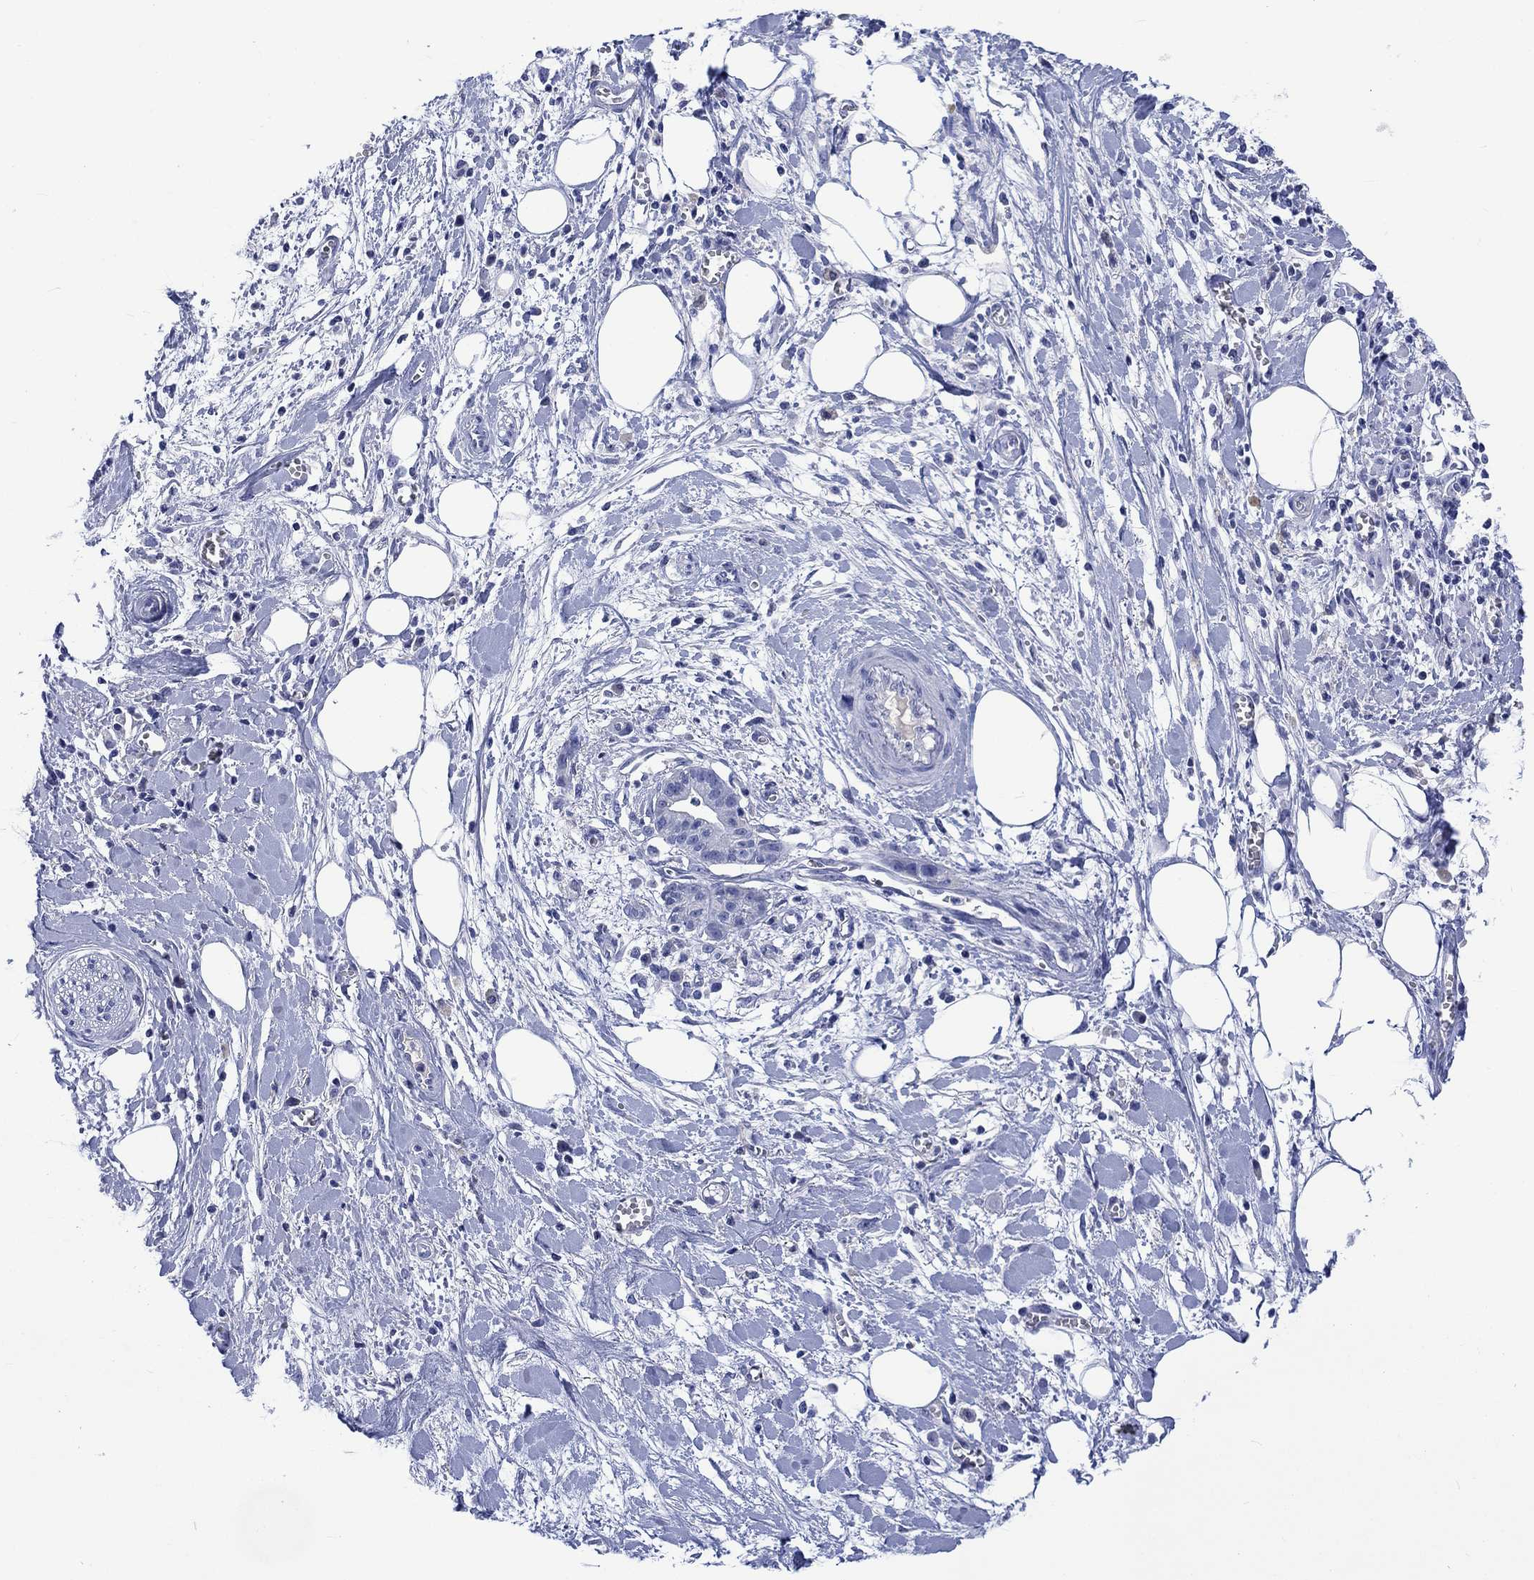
{"staining": {"intensity": "negative", "quantity": "none", "location": "none"}, "tissue": "pancreatic cancer", "cell_type": "Tumor cells", "image_type": "cancer", "snomed": [{"axis": "morphology", "description": "Normal tissue, NOS"}, {"axis": "morphology", "description": "Adenocarcinoma, NOS"}, {"axis": "topography", "description": "Lymph node"}, {"axis": "topography", "description": "Pancreas"}], "caption": "This micrograph is of pancreatic cancer (adenocarcinoma) stained with immunohistochemistry to label a protein in brown with the nuclei are counter-stained blue. There is no expression in tumor cells.", "gene": "CACNG3", "patient": {"sex": "female", "age": 58}}